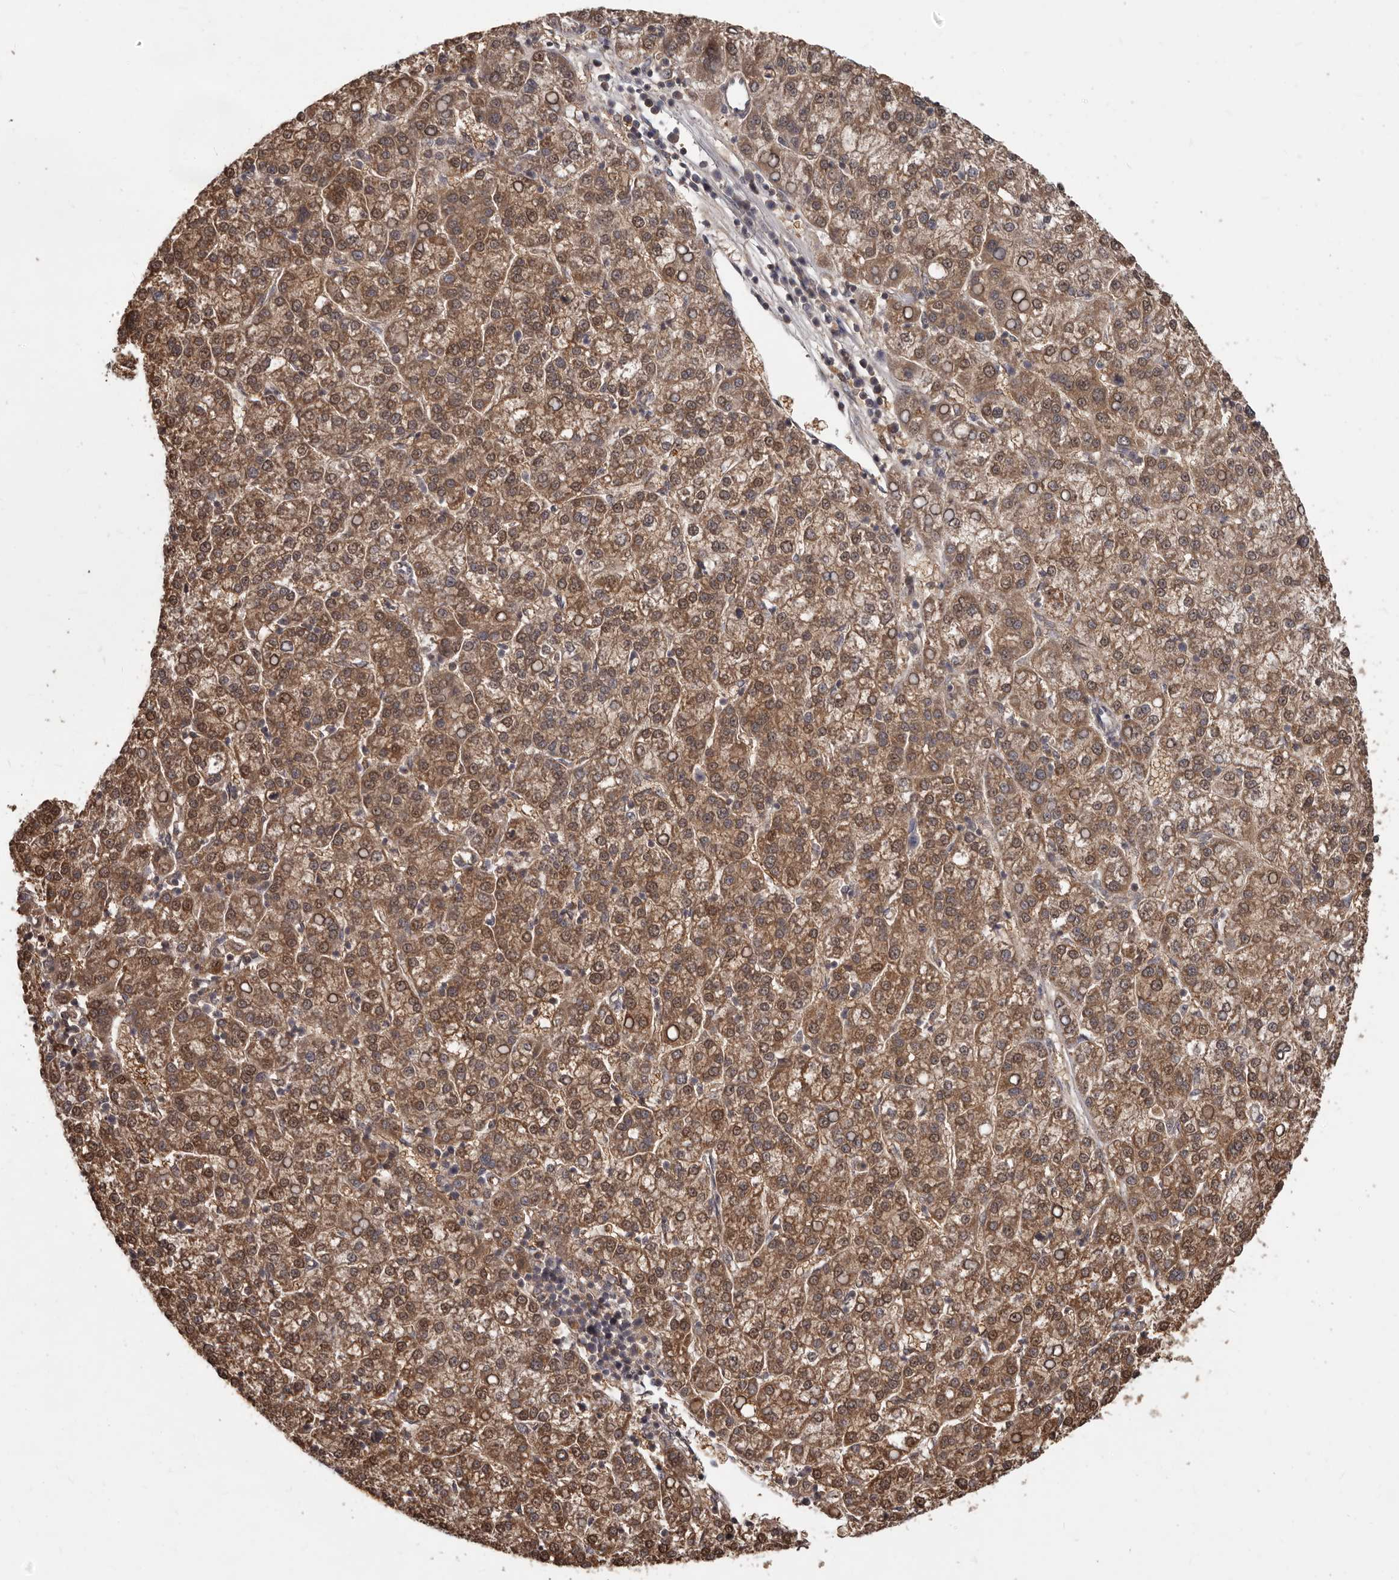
{"staining": {"intensity": "moderate", "quantity": ">75%", "location": "cytoplasmic/membranous,nuclear"}, "tissue": "liver cancer", "cell_type": "Tumor cells", "image_type": "cancer", "snomed": [{"axis": "morphology", "description": "Carcinoma, Hepatocellular, NOS"}, {"axis": "topography", "description": "Liver"}], "caption": "Immunohistochemical staining of human liver hepatocellular carcinoma exhibits medium levels of moderate cytoplasmic/membranous and nuclear staining in about >75% of tumor cells.", "gene": "MTO1", "patient": {"sex": "female", "age": 58}}